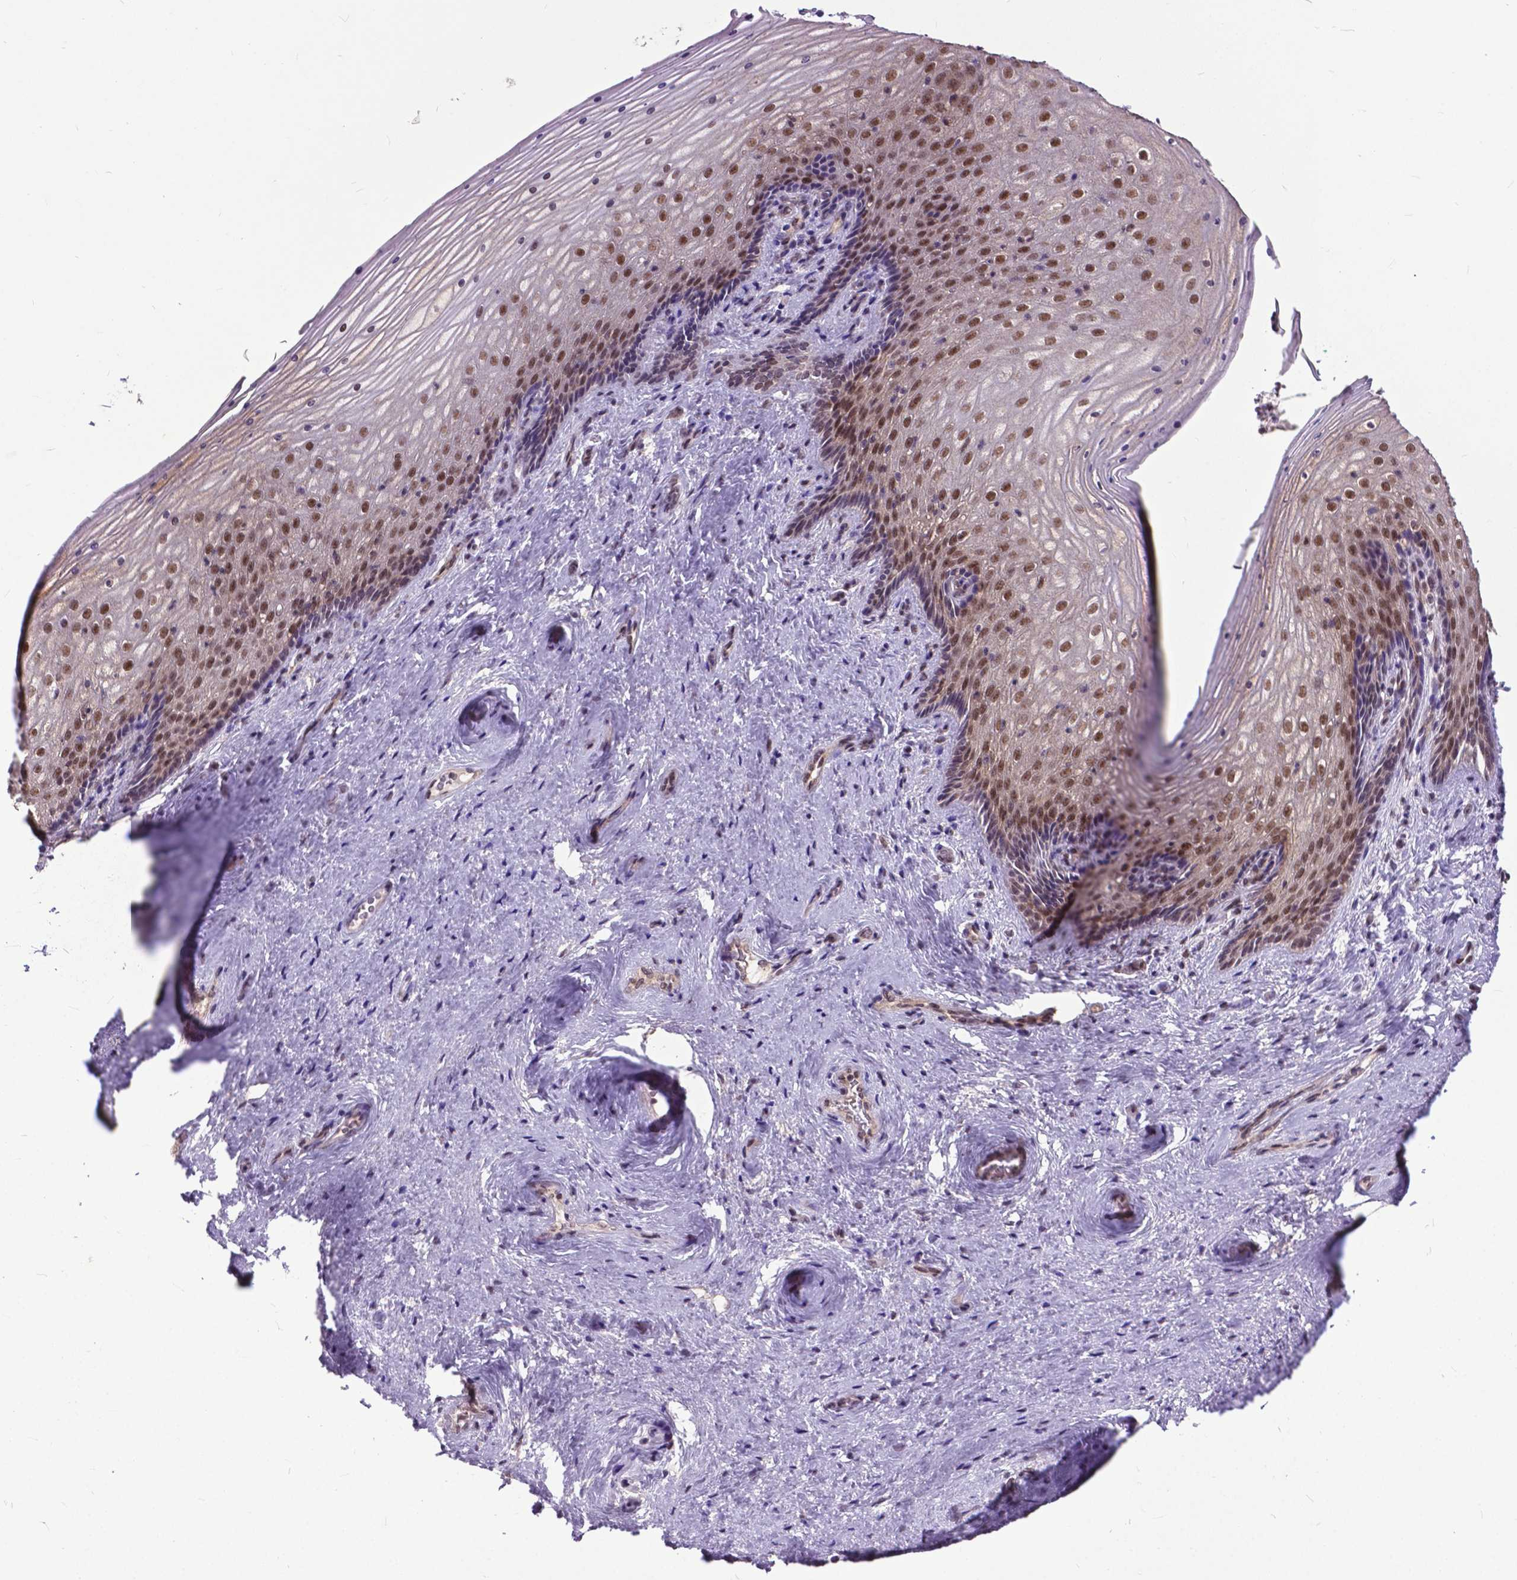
{"staining": {"intensity": "moderate", "quantity": "25%-75%", "location": "nuclear"}, "tissue": "vagina", "cell_type": "Squamous epithelial cells", "image_type": "normal", "snomed": [{"axis": "morphology", "description": "Normal tissue, NOS"}, {"axis": "topography", "description": "Vagina"}], "caption": "Squamous epithelial cells show medium levels of moderate nuclear expression in about 25%-75% of cells in normal human vagina.", "gene": "FAF1", "patient": {"sex": "female", "age": 45}}